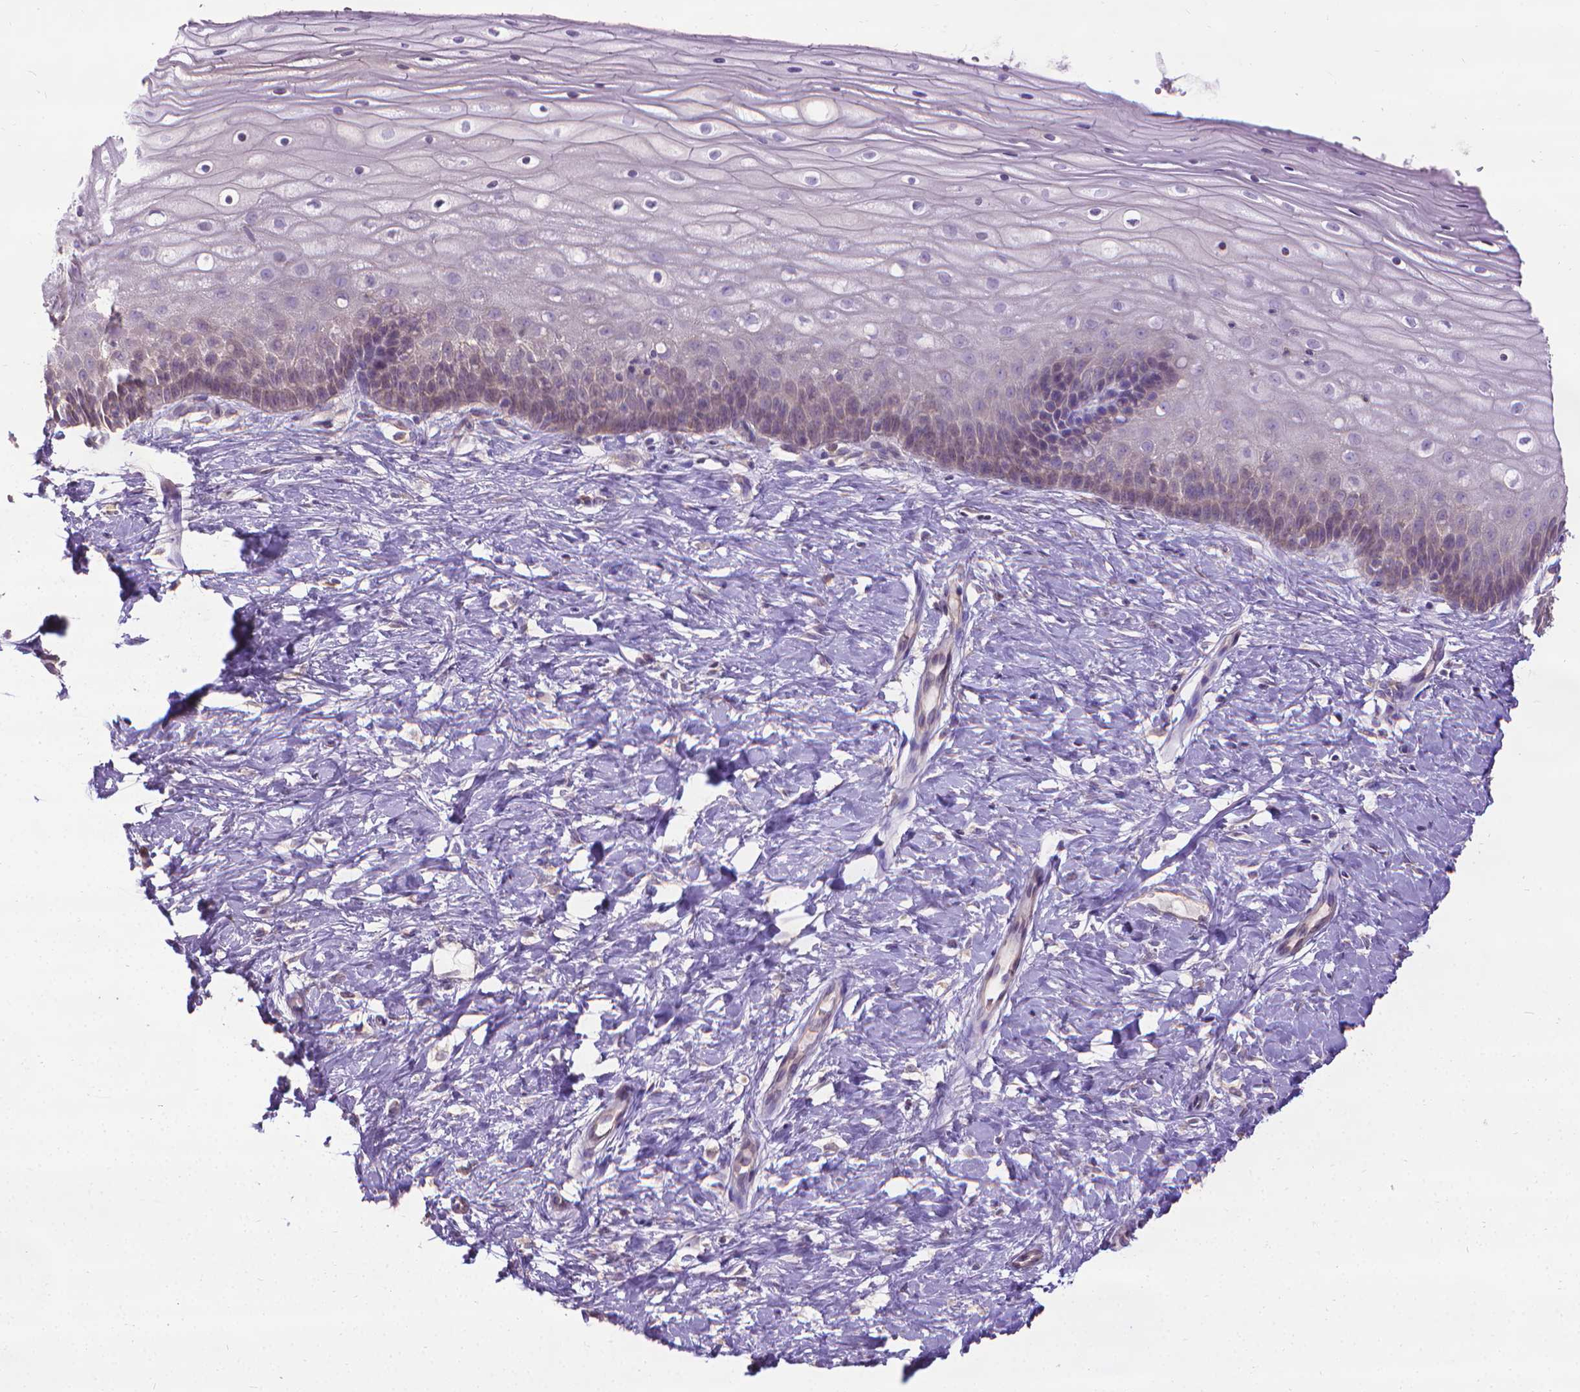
{"staining": {"intensity": "weak", "quantity": "25%-75%", "location": "cytoplasmic/membranous"}, "tissue": "cervix", "cell_type": "Glandular cells", "image_type": "normal", "snomed": [{"axis": "morphology", "description": "Normal tissue, NOS"}, {"axis": "topography", "description": "Cervix"}], "caption": "Protein staining shows weak cytoplasmic/membranous positivity in approximately 25%-75% of glandular cells in unremarkable cervix.", "gene": "CFAP299", "patient": {"sex": "female", "age": 37}}